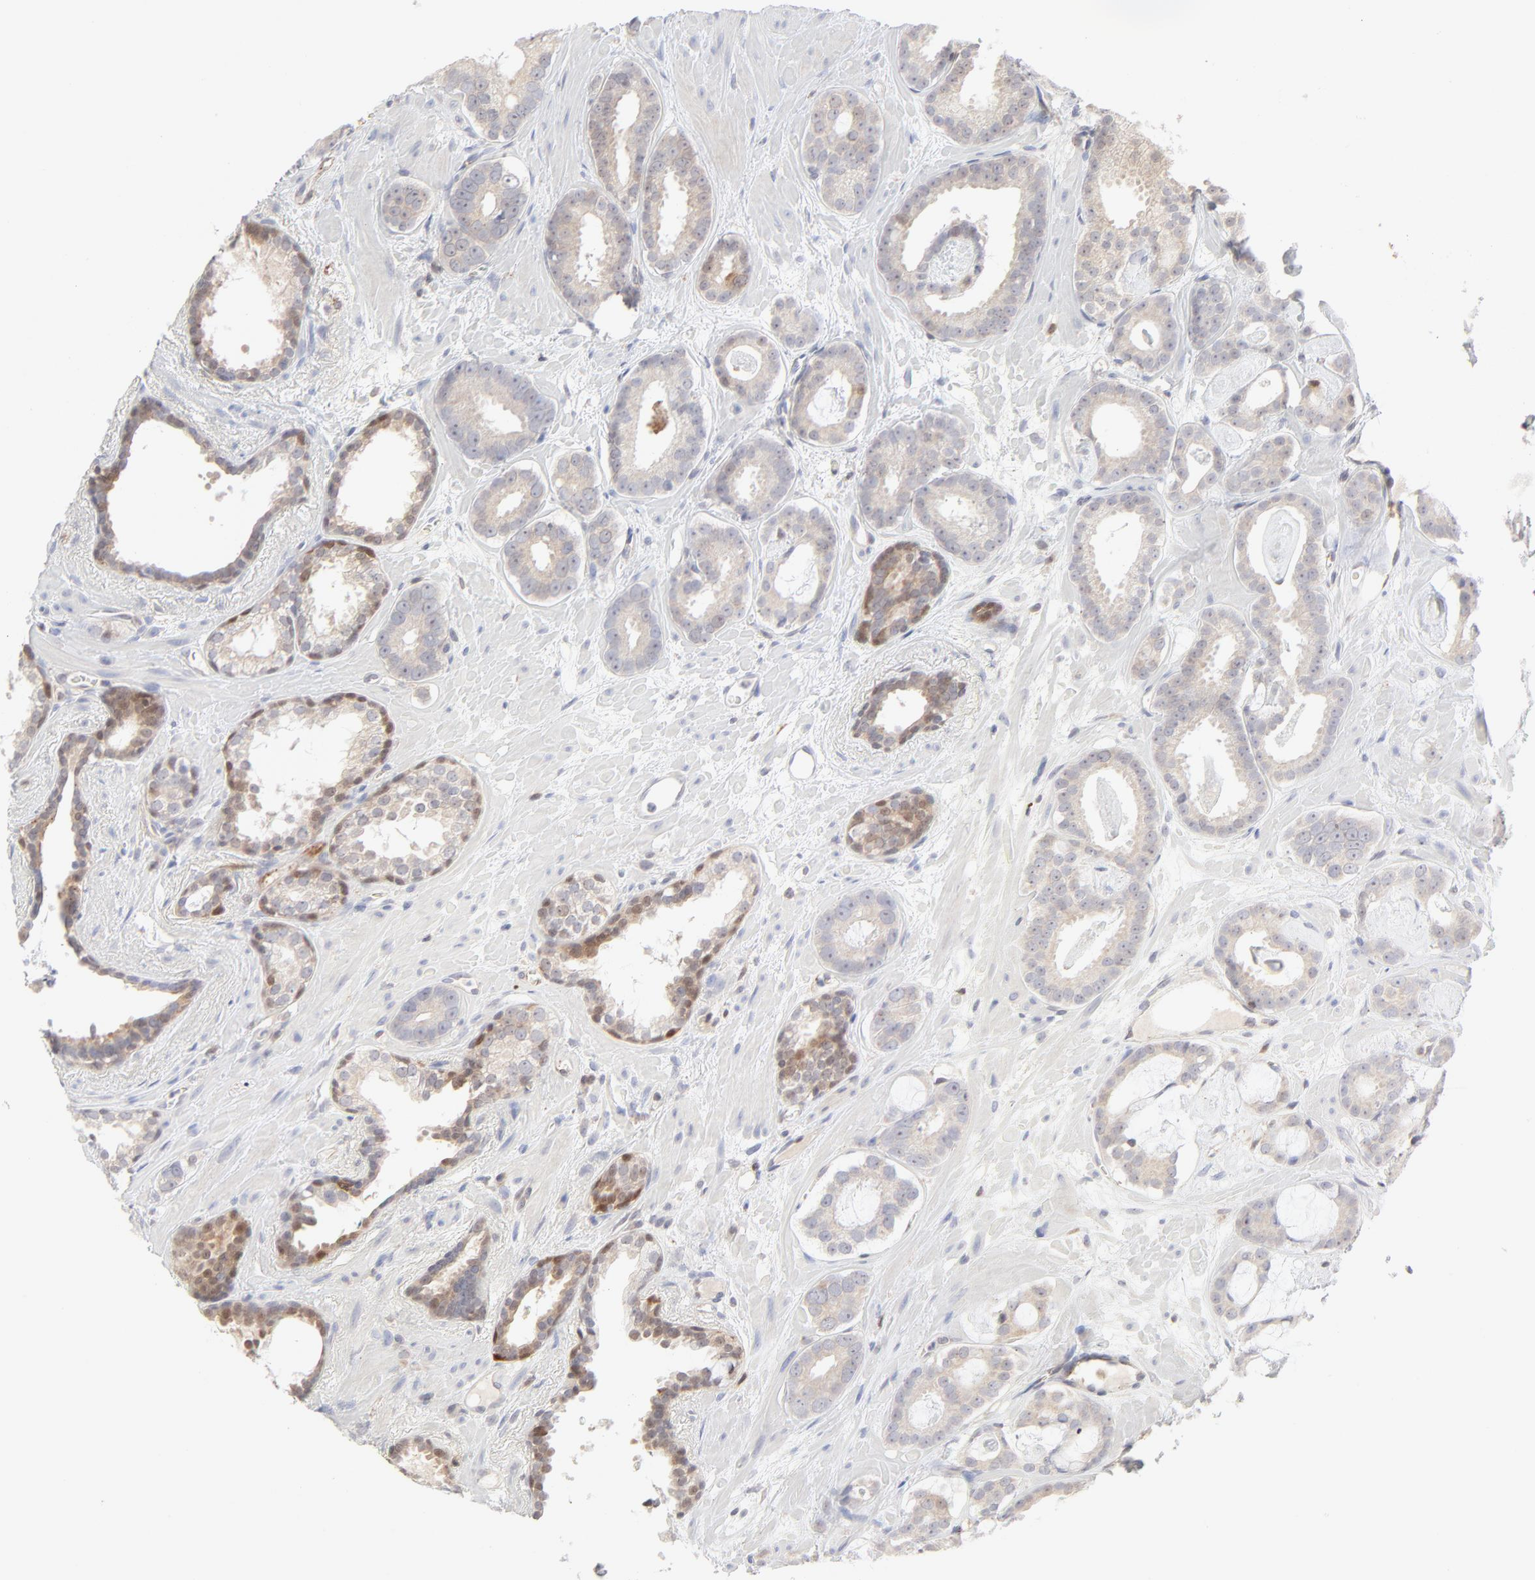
{"staining": {"intensity": "negative", "quantity": "none", "location": "none"}, "tissue": "prostate cancer", "cell_type": "Tumor cells", "image_type": "cancer", "snomed": [{"axis": "morphology", "description": "Adenocarcinoma, Low grade"}, {"axis": "topography", "description": "Prostate"}], "caption": "DAB immunohistochemical staining of prostate low-grade adenocarcinoma reveals no significant positivity in tumor cells.", "gene": "CDK6", "patient": {"sex": "male", "age": 57}}